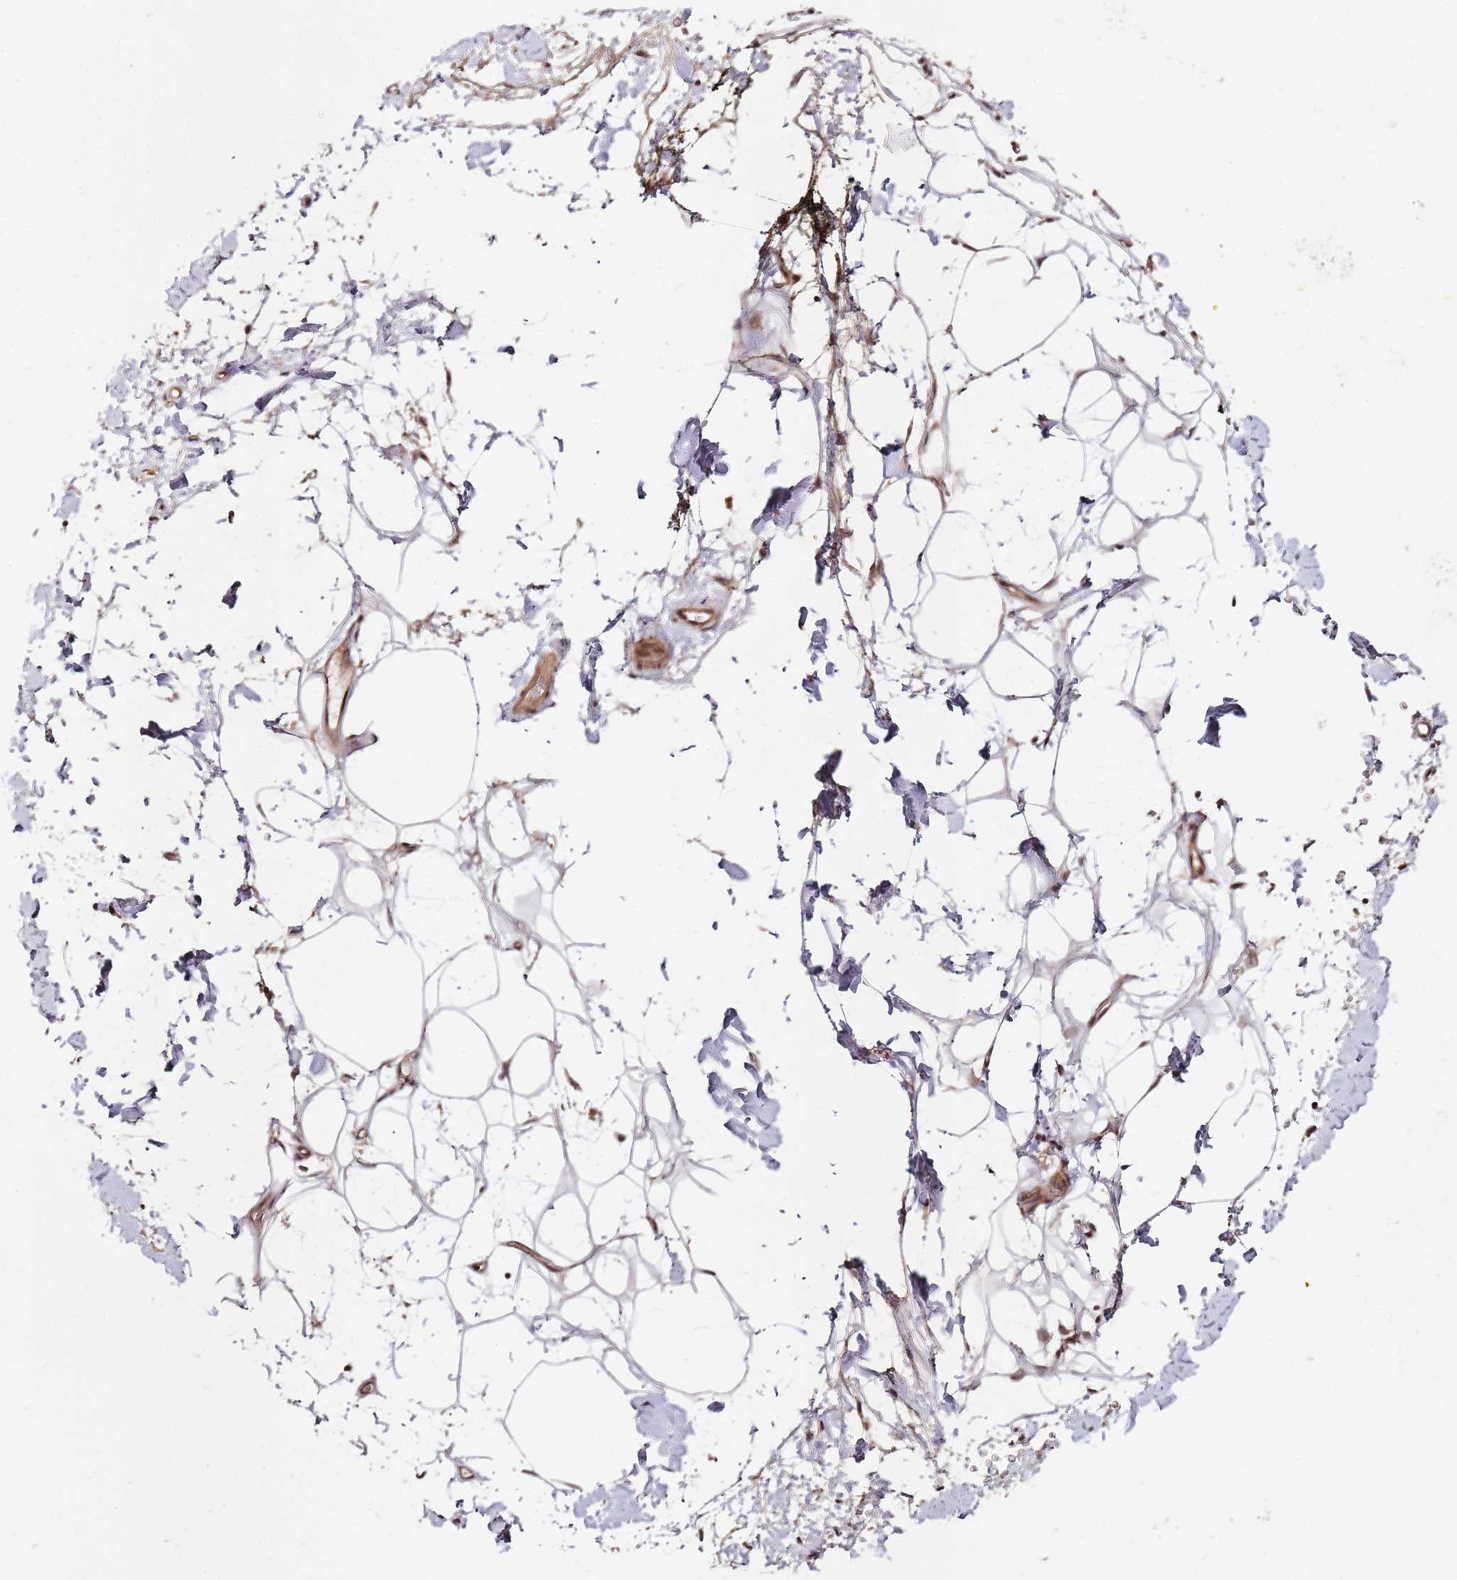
{"staining": {"intensity": "moderate", "quantity": "25%-75%", "location": "cytoplasmic/membranous"}, "tissue": "adipose tissue", "cell_type": "Adipocytes", "image_type": "normal", "snomed": [{"axis": "morphology", "description": "Normal tissue, NOS"}, {"axis": "morphology", "description": "Adenocarcinoma, NOS"}, {"axis": "topography", "description": "Pancreas"}, {"axis": "topography", "description": "Peripheral nerve tissue"}], "caption": "DAB immunohistochemical staining of normal human adipose tissue exhibits moderate cytoplasmic/membranous protein expression in about 25%-75% of adipocytes. Nuclei are stained in blue.", "gene": "LIN37", "patient": {"sex": "male", "age": 59}}